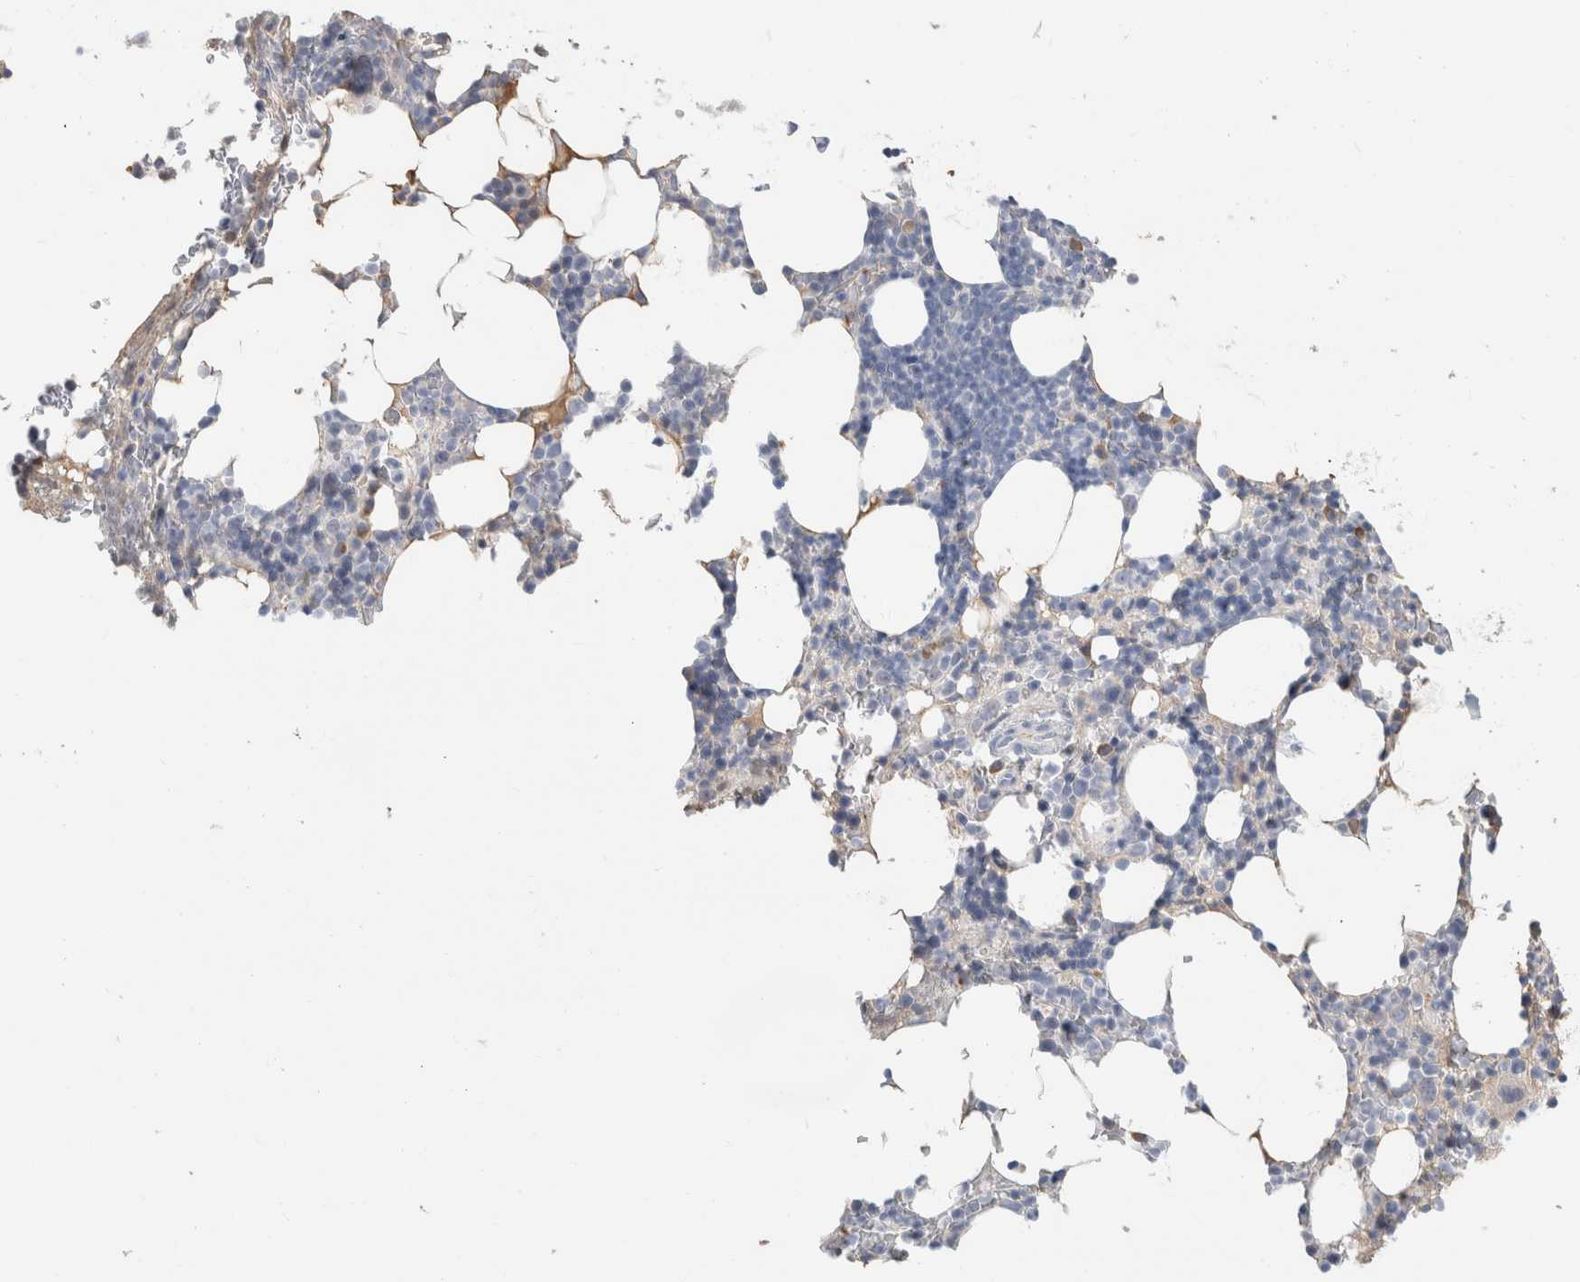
{"staining": {"intensity": "negative", "quantity": "none", "location": "none"}, "tissue": "bone marrow", "cell_type": "Hematopoietic cells", "image_type": "normal", "snomed": [{"axis": "morphology", "description": "Normal tissue, NOS"}, {"axis": "topography", "description": "Bone marrow"}], "caption": "The immunohistochemistry micrograph has no significant positivity in hematopoietic cells of bone marrow. (DAB (3,3'-diaminobenzidine) immunohistochemistry (IHC) visualized using brightfield microscopy, high magnification).", "gene": "SCGB1A1", "patient": {"sex": "male", "age": 58}}